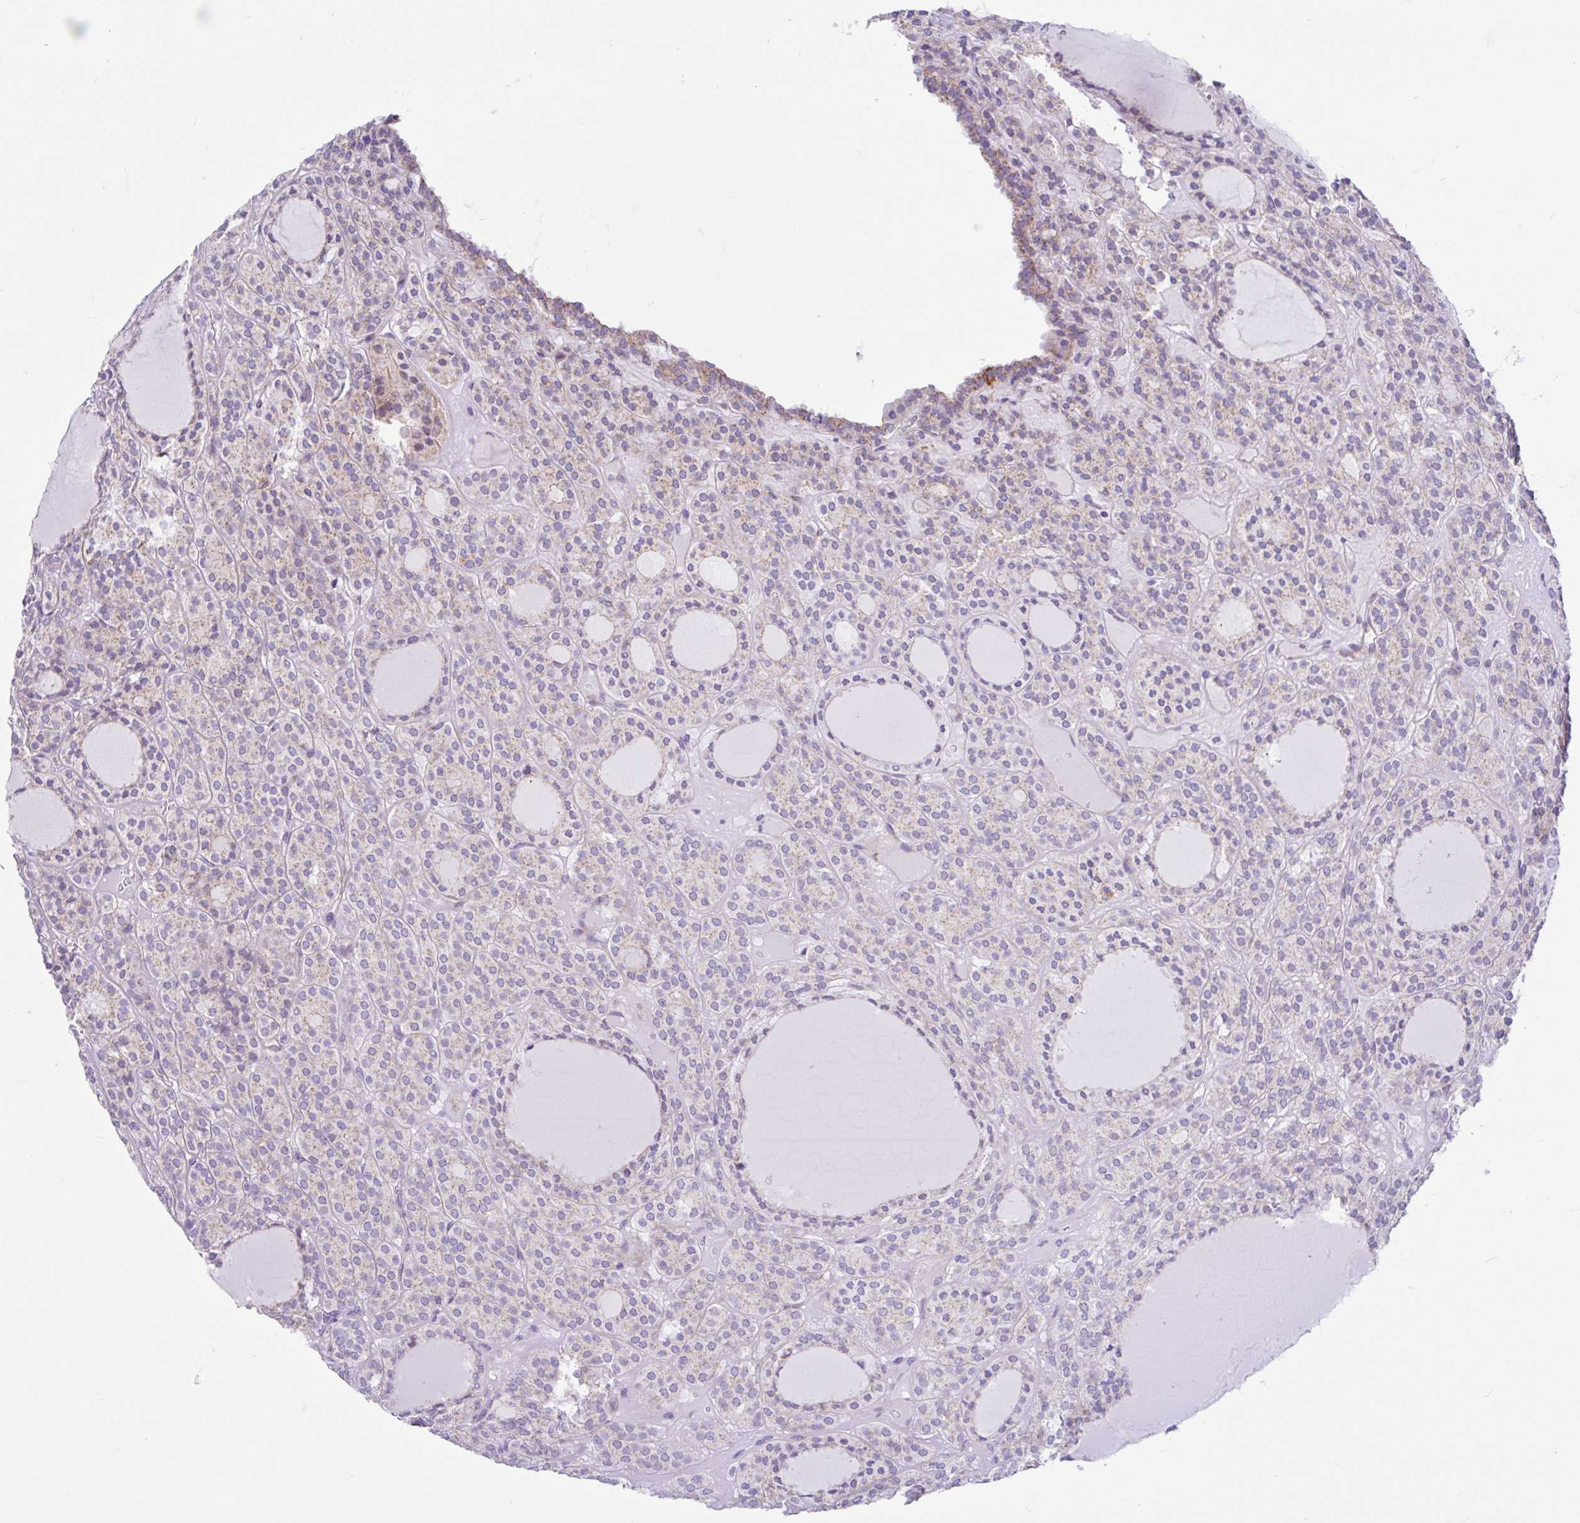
{"staining": {"intensity": "weak", "quantity": "25%-75%", "location": "cytoplasmic/membranous"}, "tissue": "thyroid cancer", "cell_type": "Tumor cells", "image_type": "cancer", "snomed": [{"axis": "morphology", "description": "Follicular adenoma carcinoma, NOS"}, {"axis": "topography", "description": "Thyroid gland"}], "caption": "A brown stain shows weak cytoplasmic/membranous expression of a protein in human thyroid cancer (follicular adenoma carcinoma) tumor cells. Using DAB (3,3'-diaminobenzidine) (brown) and hematoxylin (blue) stains, captured at high magnification using brightfield microscopy.", "gene": "NDUFS2", "patient": {"sex": "female", "age": 63}}